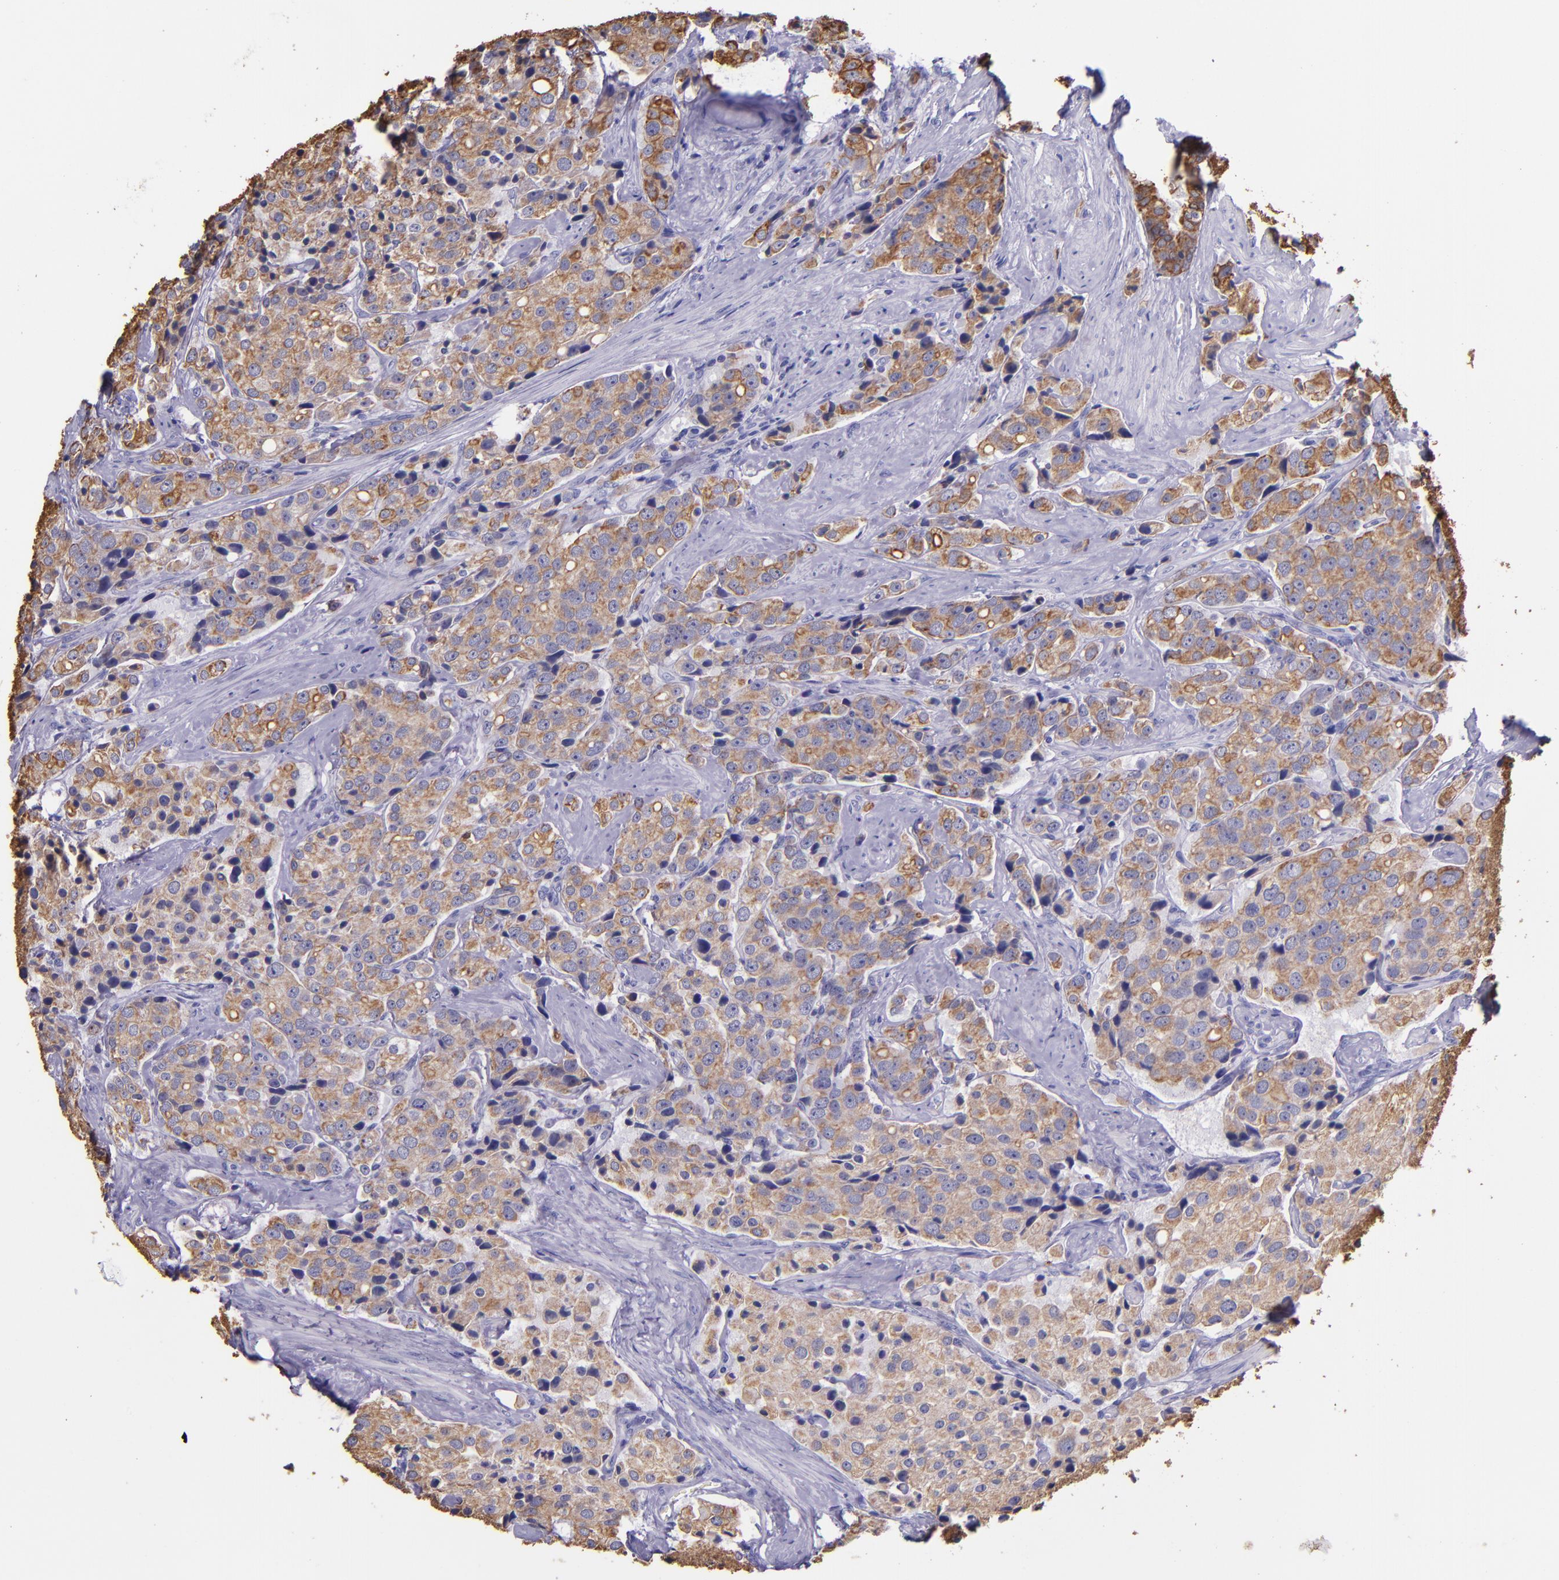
{"staining": {"intensity": "moderate", "quantity": ">75%", "location": "cytoplasmic/membranous"}, "tissue": "prostate cancer", "cell_type": "Tumor cells", "image_type": "cancer", "snomed": [{"axis": "morphology", "description": "Adenocarcinoma, Medium grade"}, {"axis": "topography", "description": "Prostate"}], "caption": "About >75% of tumor cells in human prostate medium-grade adenocarcinoma reveal moderate cytoplasmic/membranous protein expression as visualized by brown immunohistochemical staining.", "gene": "KRT4", "patient": {"sex": "male", "age": 70}}